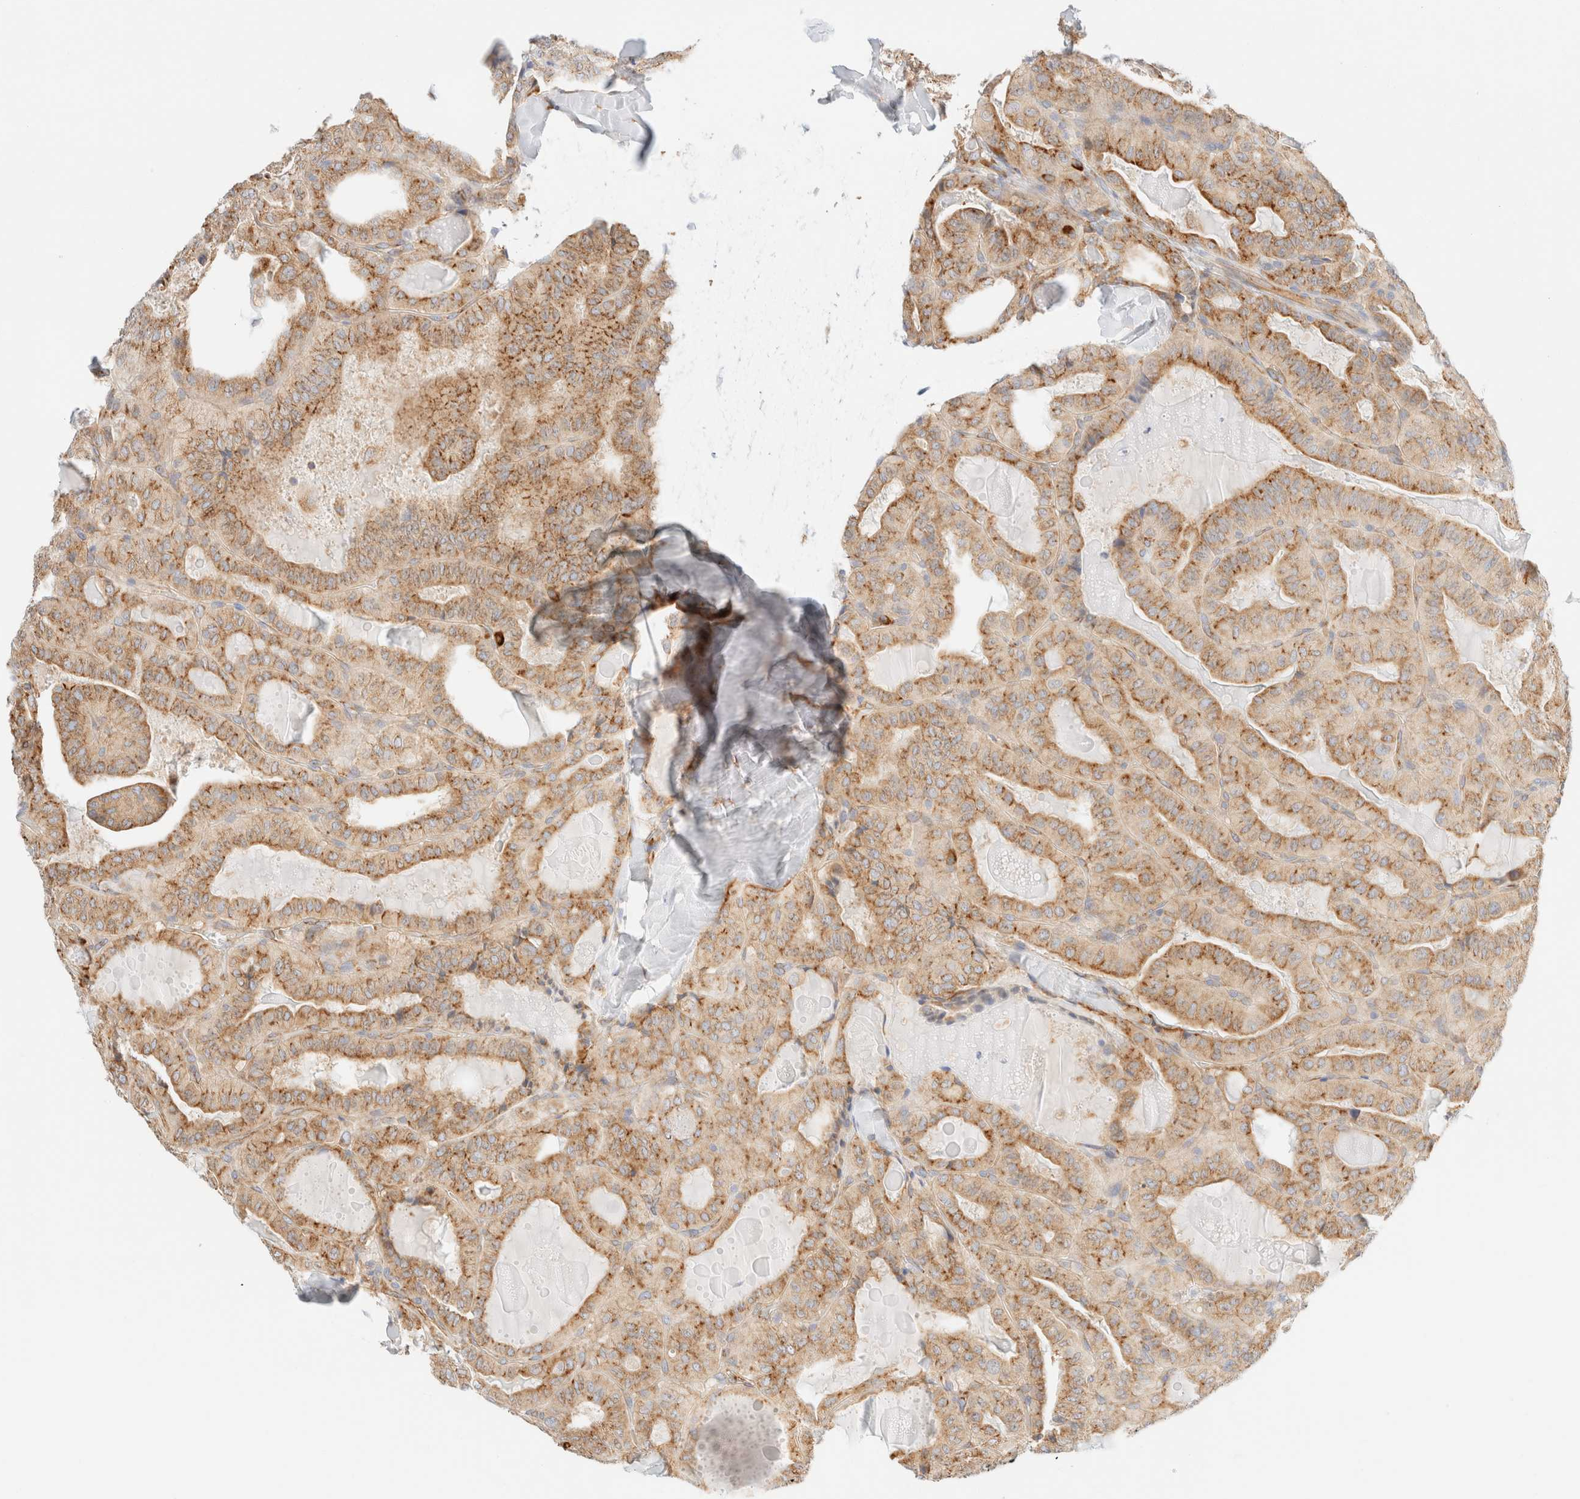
{"staining": {"intensity": "moderate", "quantity": ">75%", "location": "cytoplasmic/membranous"}, "tissue": "thyroid cancer", "cell_type": "Tumor cells", "image_type": "cancer", "snomed": [{"axis": "morphology", "description": "Papillary adenocarcinoma, NOS"}, {"axis": "topography", "description": "Thyroid gland"}], "caption": "Moderate cytoplasmic/membranous protein expression is identified in about >75% of tumor cells in thyroid papillary adenocarcinoma.", "gene": "ZC2HC1A", "patient": {"sex": "male", "age": 77}}